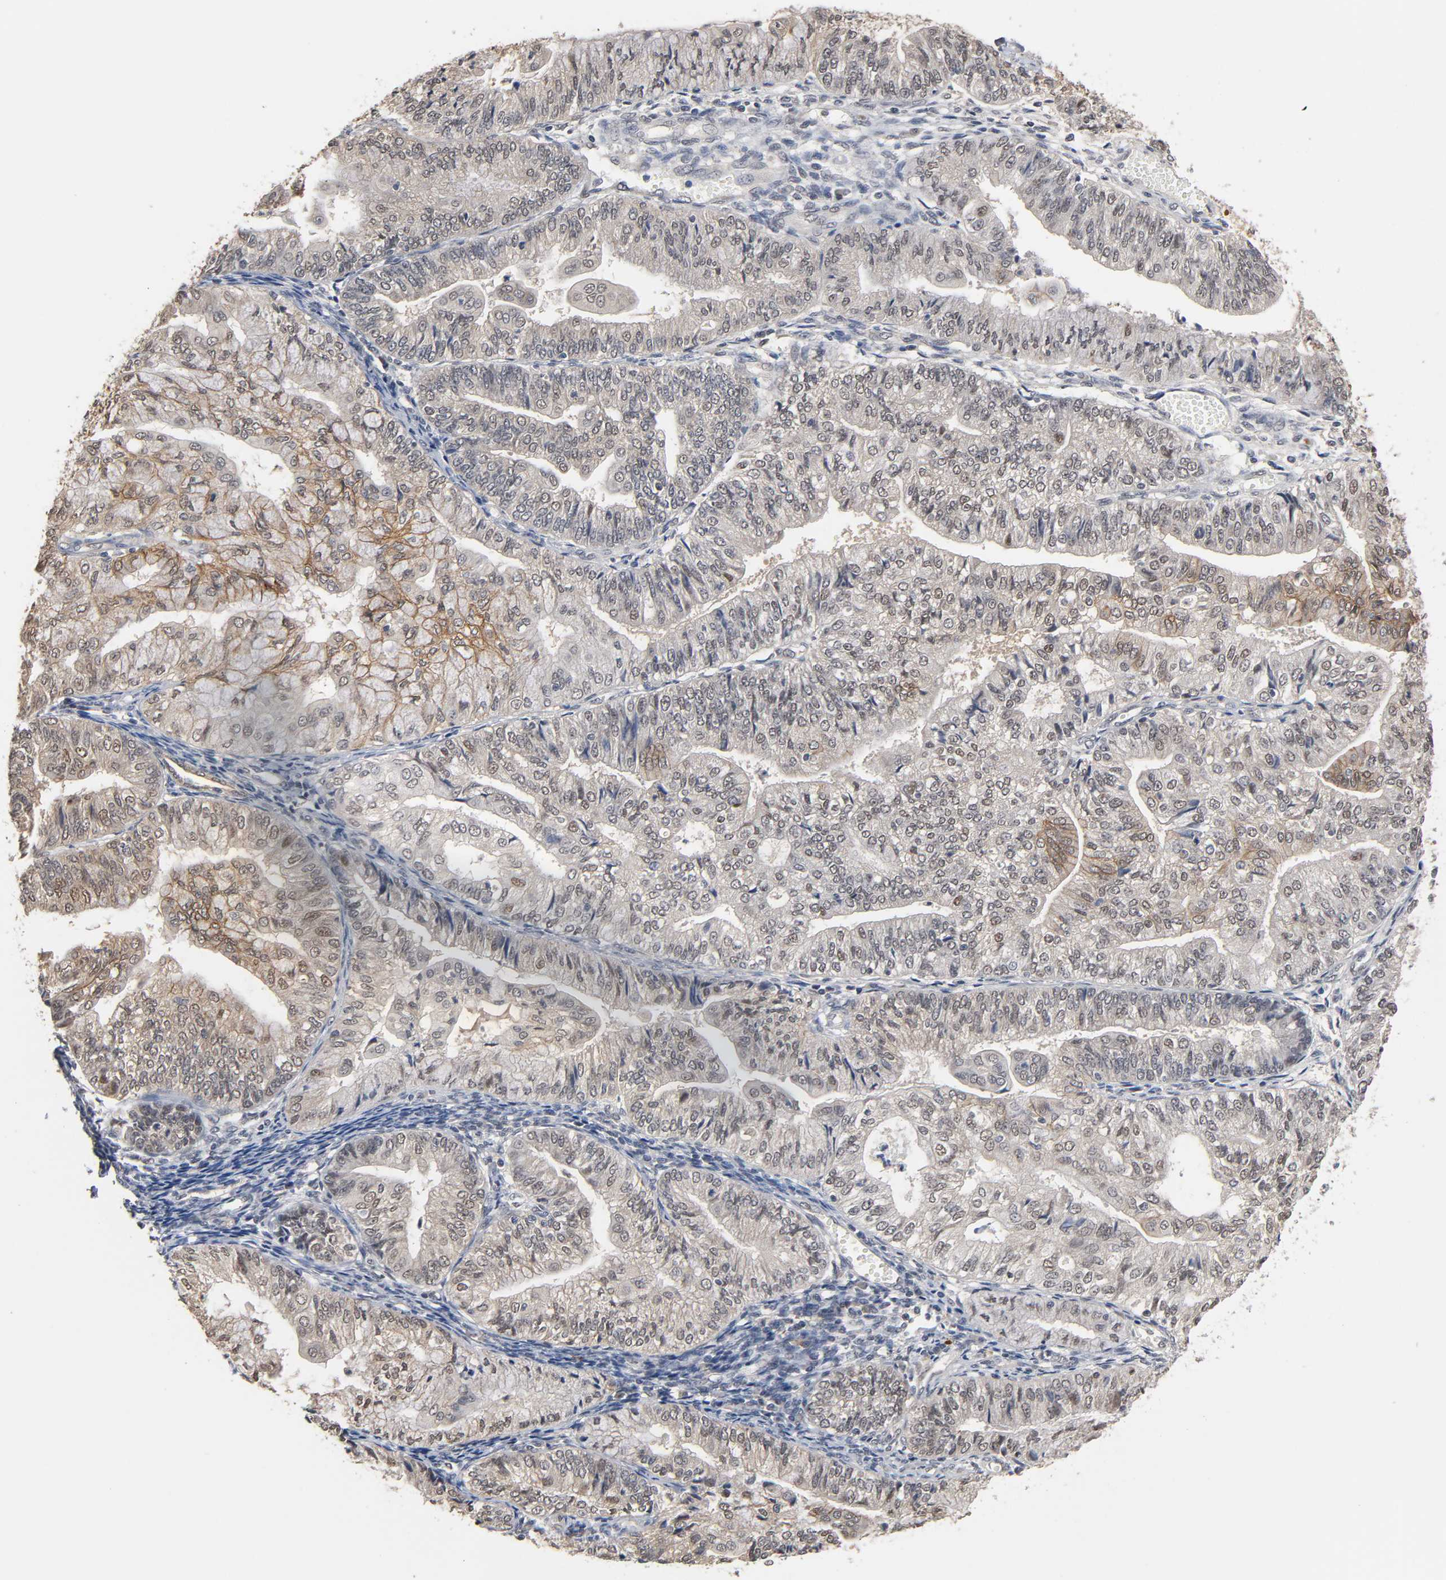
{"staining": {"intensity": "moderate", "quantity": "25%-75%", "location": "cytoplasmic/membranous"}, "tissue": "endometrial cancer", "cell_type": "Tumor cells", "image_type": "cancer", "snomed": [{"axis": "morphology", "description": "Adenocarcinoma, NOS"}, {"axis": "topography", "description": "Endometrium"}], "caption": "There is medium levels of moderate cytoplasmic/membranous staining in tumor cells of adenocarcinoma (endometrial), as demonstrated by immunohistochemical staining (brown color).", "gene": "HTR1E", "patient": {"sex": "female", "age": 59}}